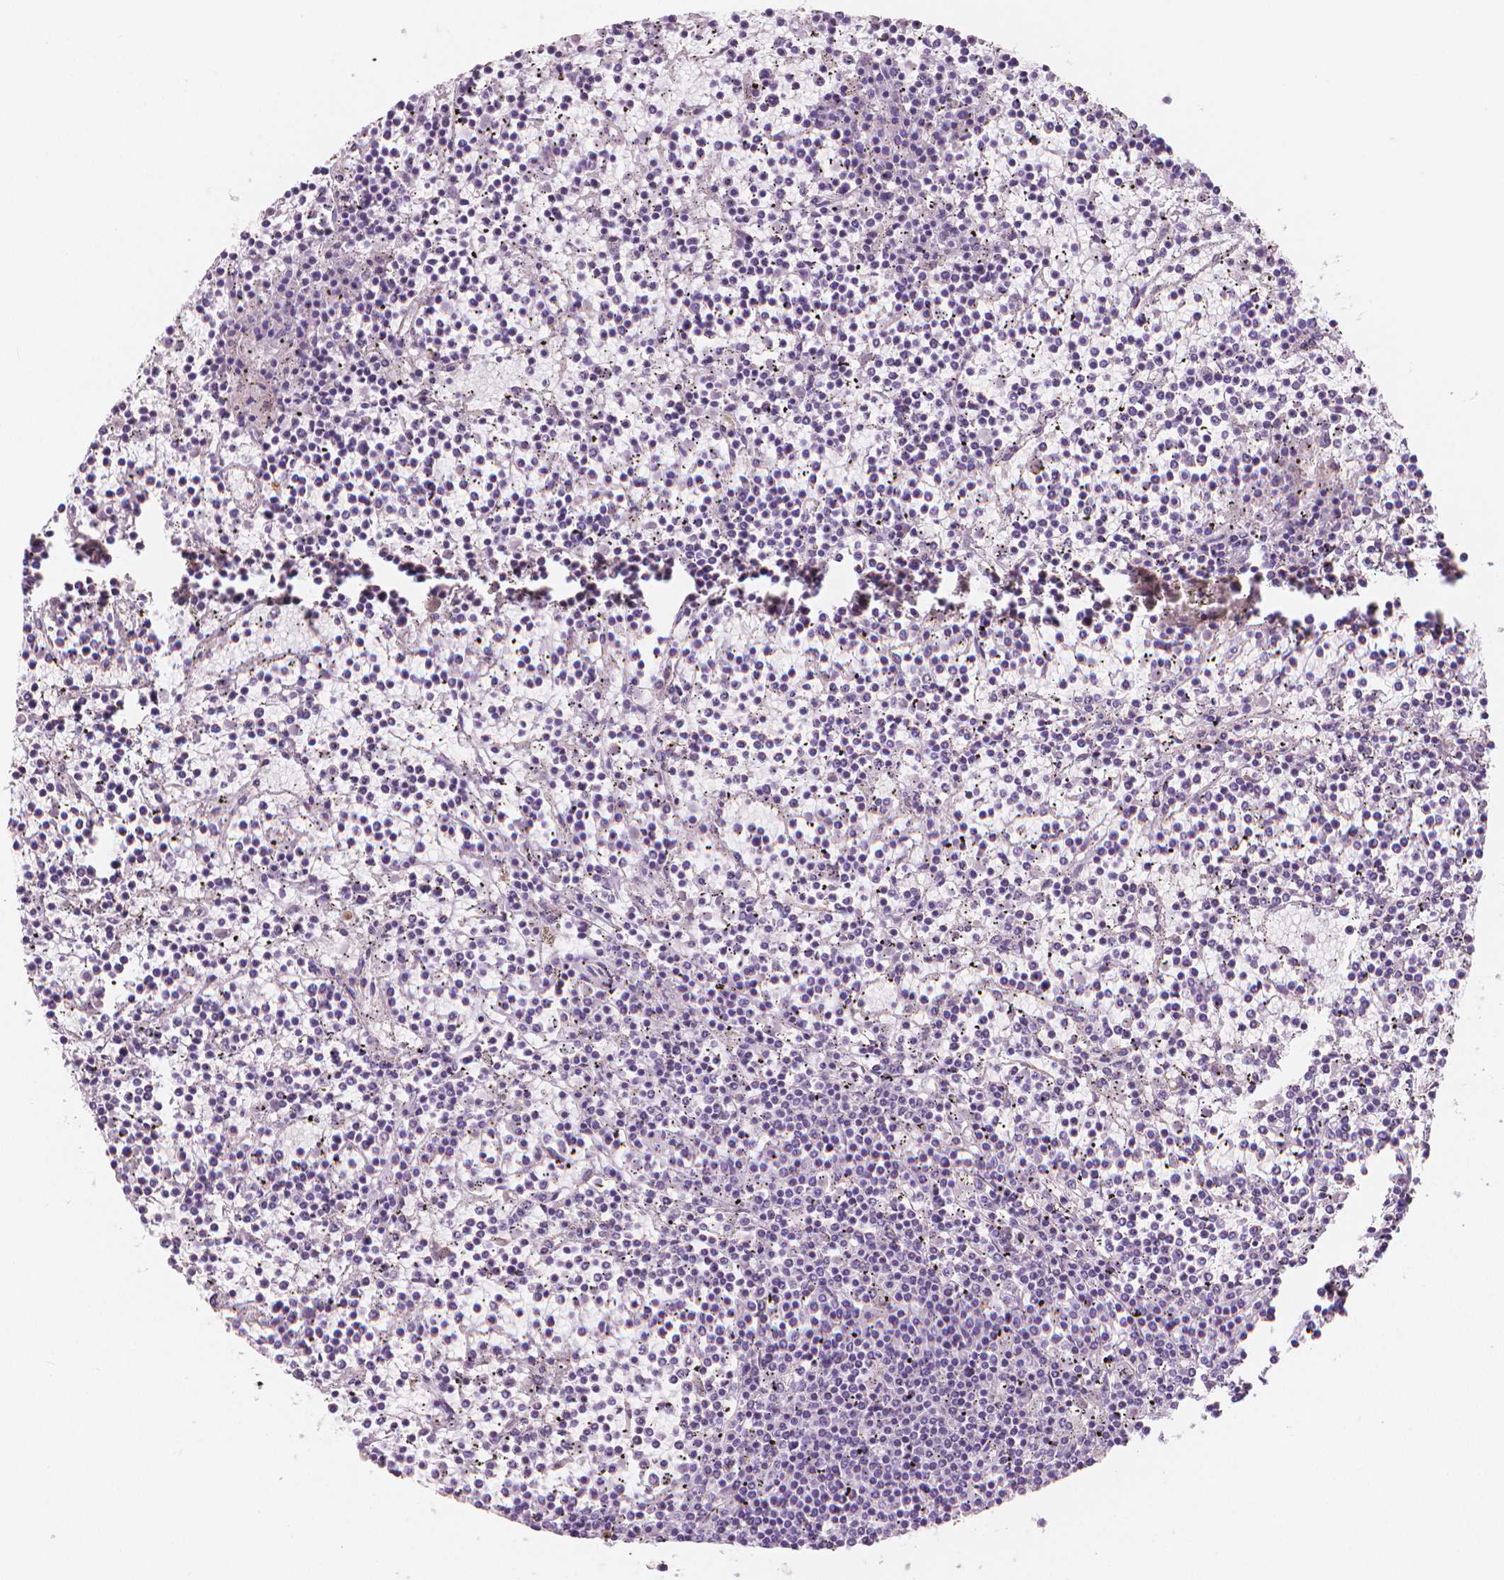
{"staining": {"intensity": "negative", "quantity": "none", "location": "none"}, "tissue": "lymphoma", "cell_type": "Tumor cells", "image_type": "cancer", "snomed": [{"axis": "morphology", "description": "Malignant lymphoma, non-Hodgkin's type, Low grade"}, {"axis": "topography", "description": "Spleen"}], "caption": "There is no significant staining in tumor cells of low-grade malignant lymphoma, non-Hodgkin's type. (Brightfield microscopy of DAB immunohistochemistry at high magnification).", "gene": "APOA4", "patient": {"sex": "female", "age": 19}}